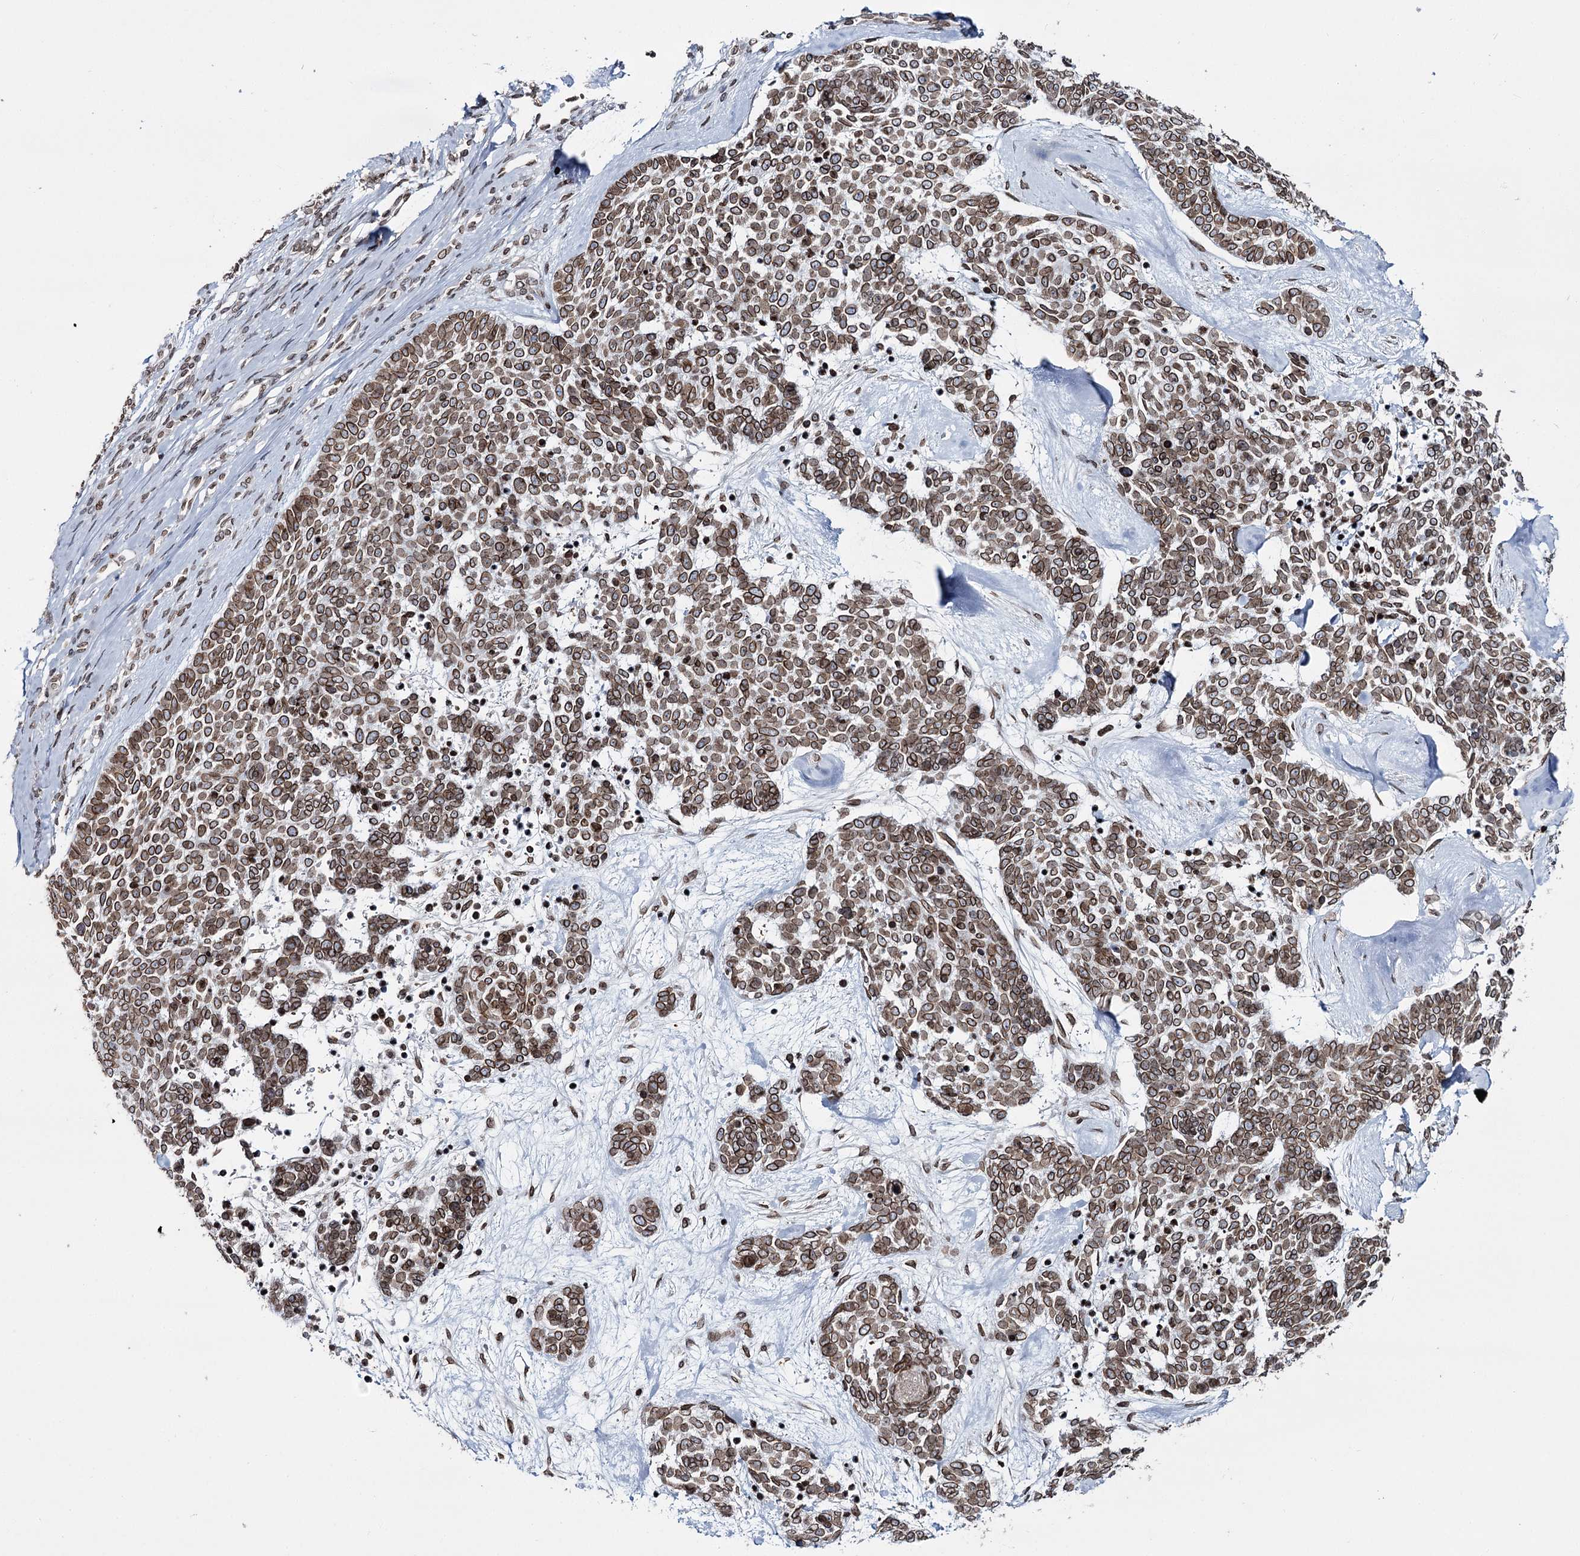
{"staining": {"intensity": "moderate", "quantity": ">75%", "location": "cytoplasmic/membranous,nuclear"}, "tissue": "skin cancer", "cell_type": "Tumor cells", "image_type": "cancer", "snomed": [{"axis": "morphology", "description": "Basal cell carcinoma"}, {"axis": "topography", "description": "Skin"}], "caption": "Immunohistochemical staining of human skin cancer displays moderate cytoplasmic/membranous and nuclear protein staining in about >75% of tumor cells. Nuclei are stained in blue.", "gene": "KIAA0930", "patient": {"sex": "female", "age": 81}}